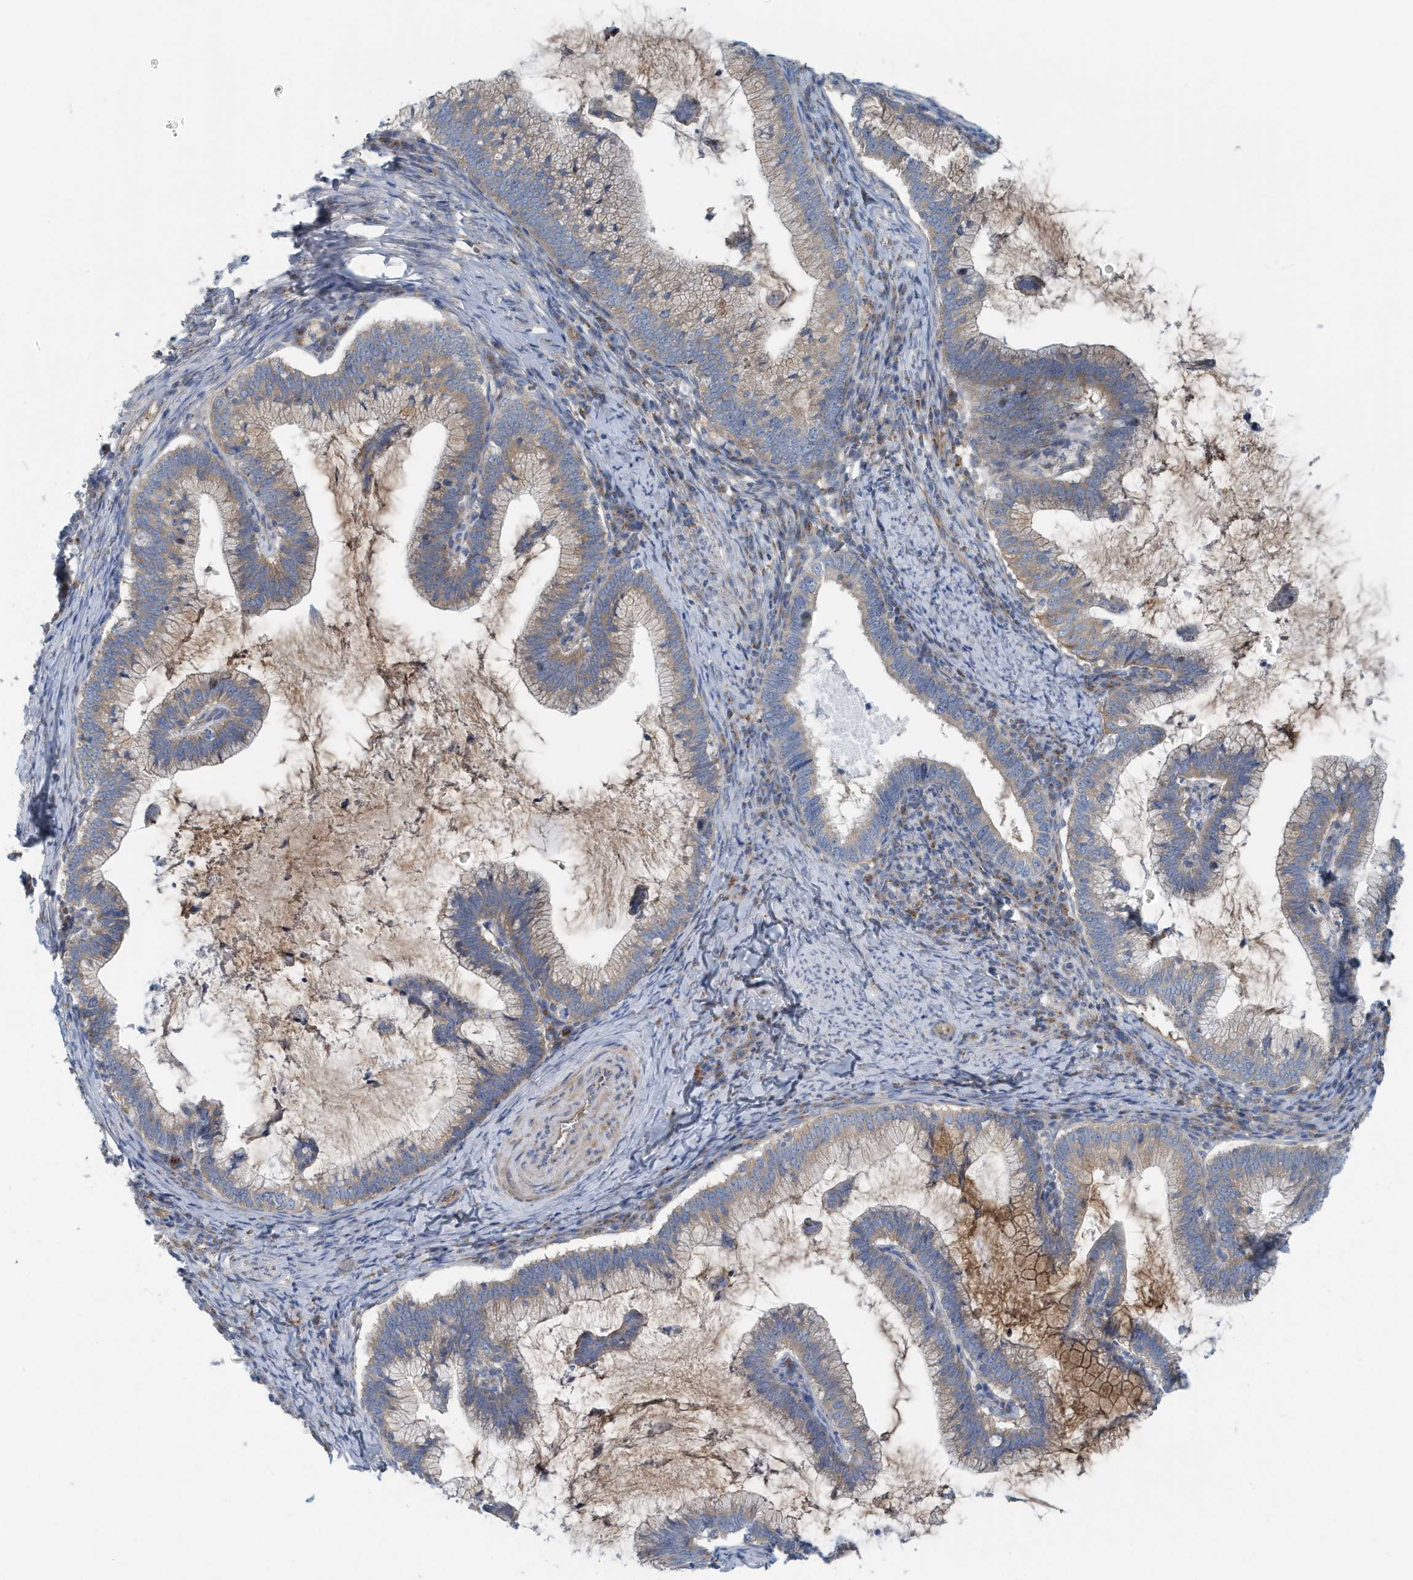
{"staining": {"intensity": "weak", "quantity": ">75%", "location": "cytoplasmic/membranous"}, "tissue": "cervical cancer", "cell_type": "Tumor cells", "image_type": "cancer", "snomed": [{"axis": "morphology", "description": "Adenocarcinoma, NOS"}, {"axis": "topography", "description": "Cervix"}], "caption": "Protein expression analysis of human adenocarcinoma (cervical) reveals weak cytoplasmic/membranous staining in about >75% of tumor cells.", "gene": "PPM1M", "patient": {"sex": "female", "age": 36}}